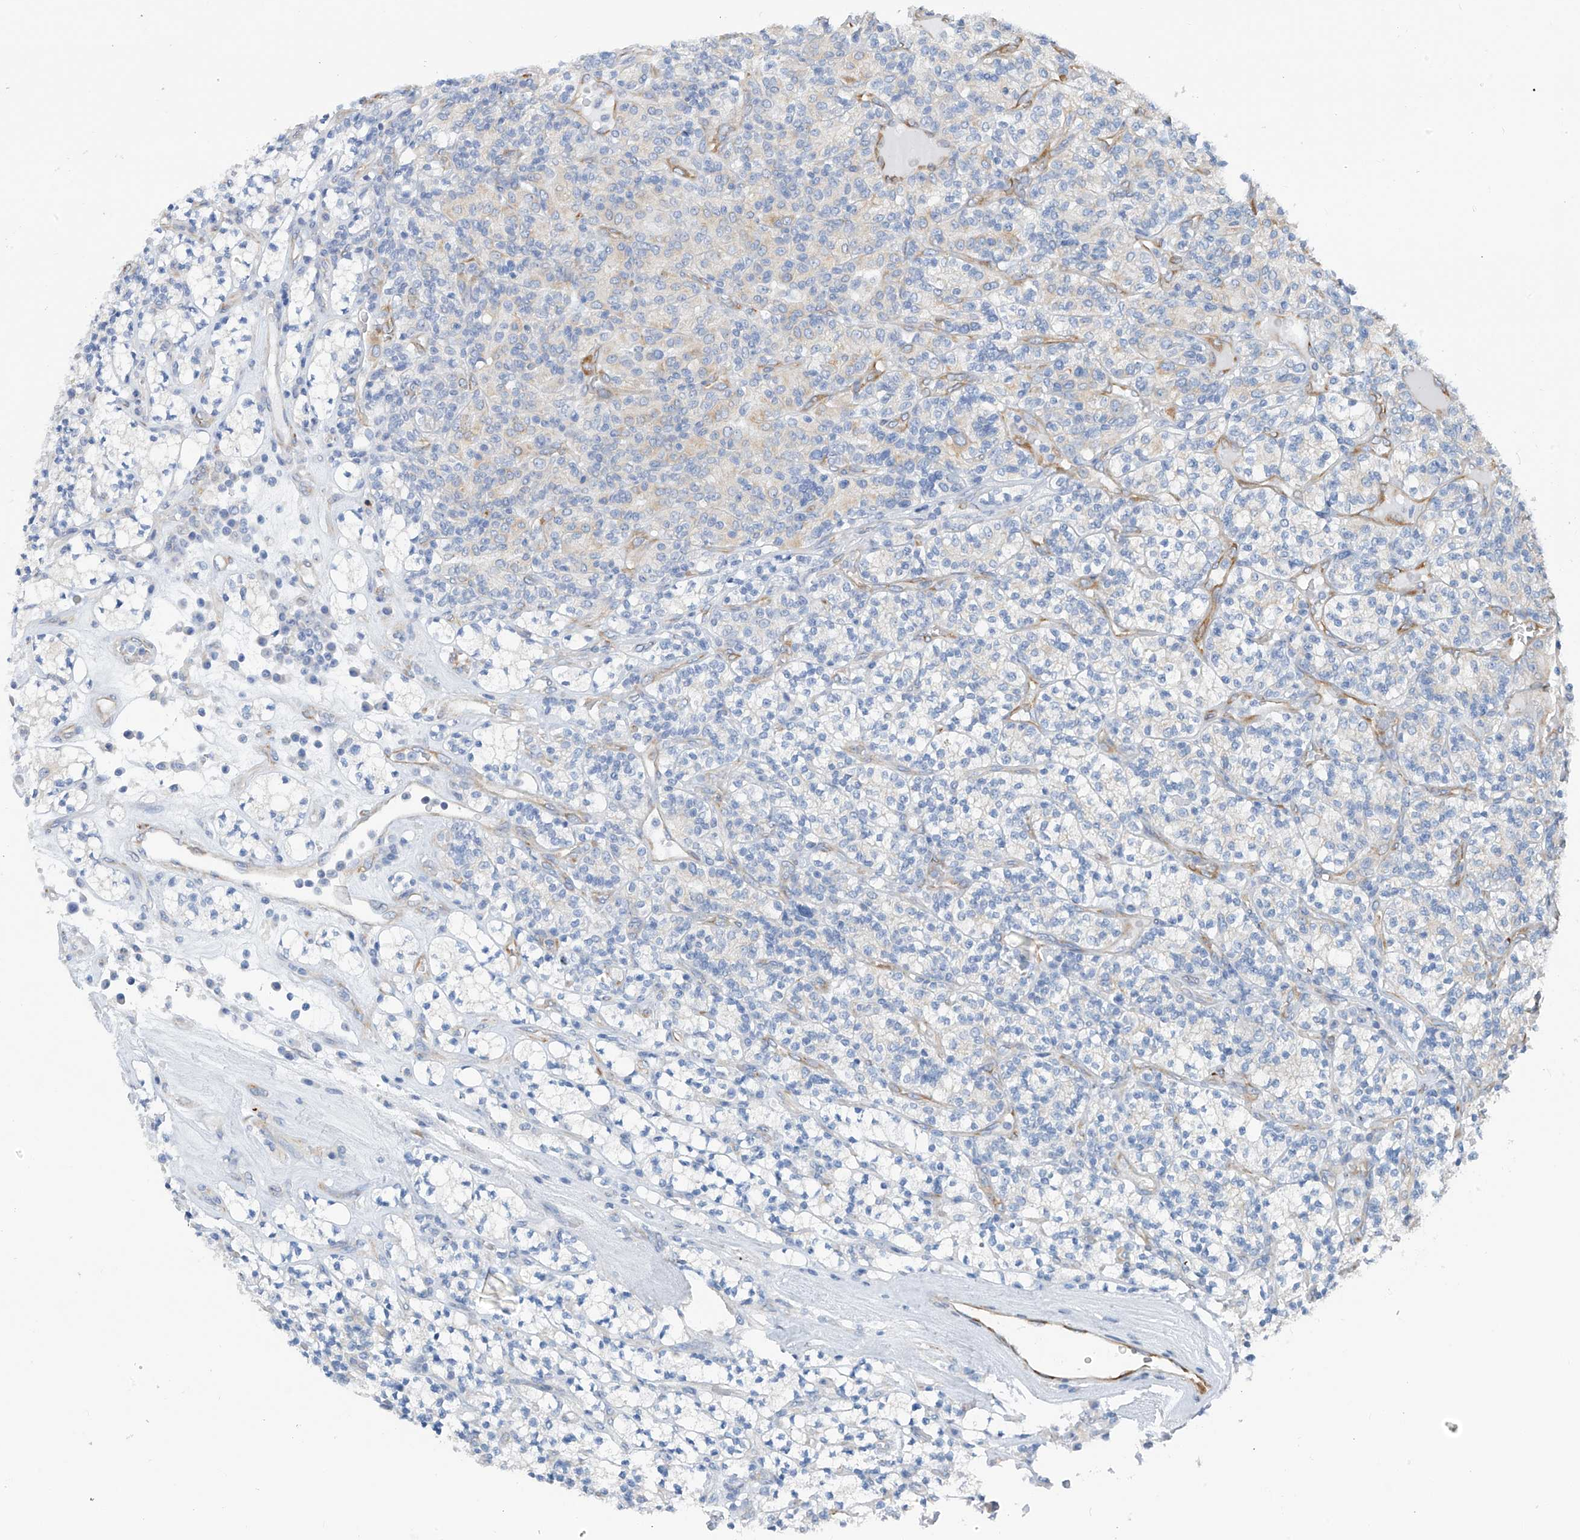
{"staining": {"intensity": "negative", "quantity": "none", "location": "none"}, "tissue": "renal cancer", "cell_type": "Tumor cells", "image_type": "cancer", "snomed": [{"axis": "morphology", "description": "Adenocarcinoma, NOS"}, {"axis": "topography", "description": "Kidney"}], "caption": "This is an immunohistochemistry (IHC) image of renal cancer (adenocarcinoma). There is no expression in tumor cells.", "gene": "RCN2", "patient": {"sex": "male", "age": 77}}